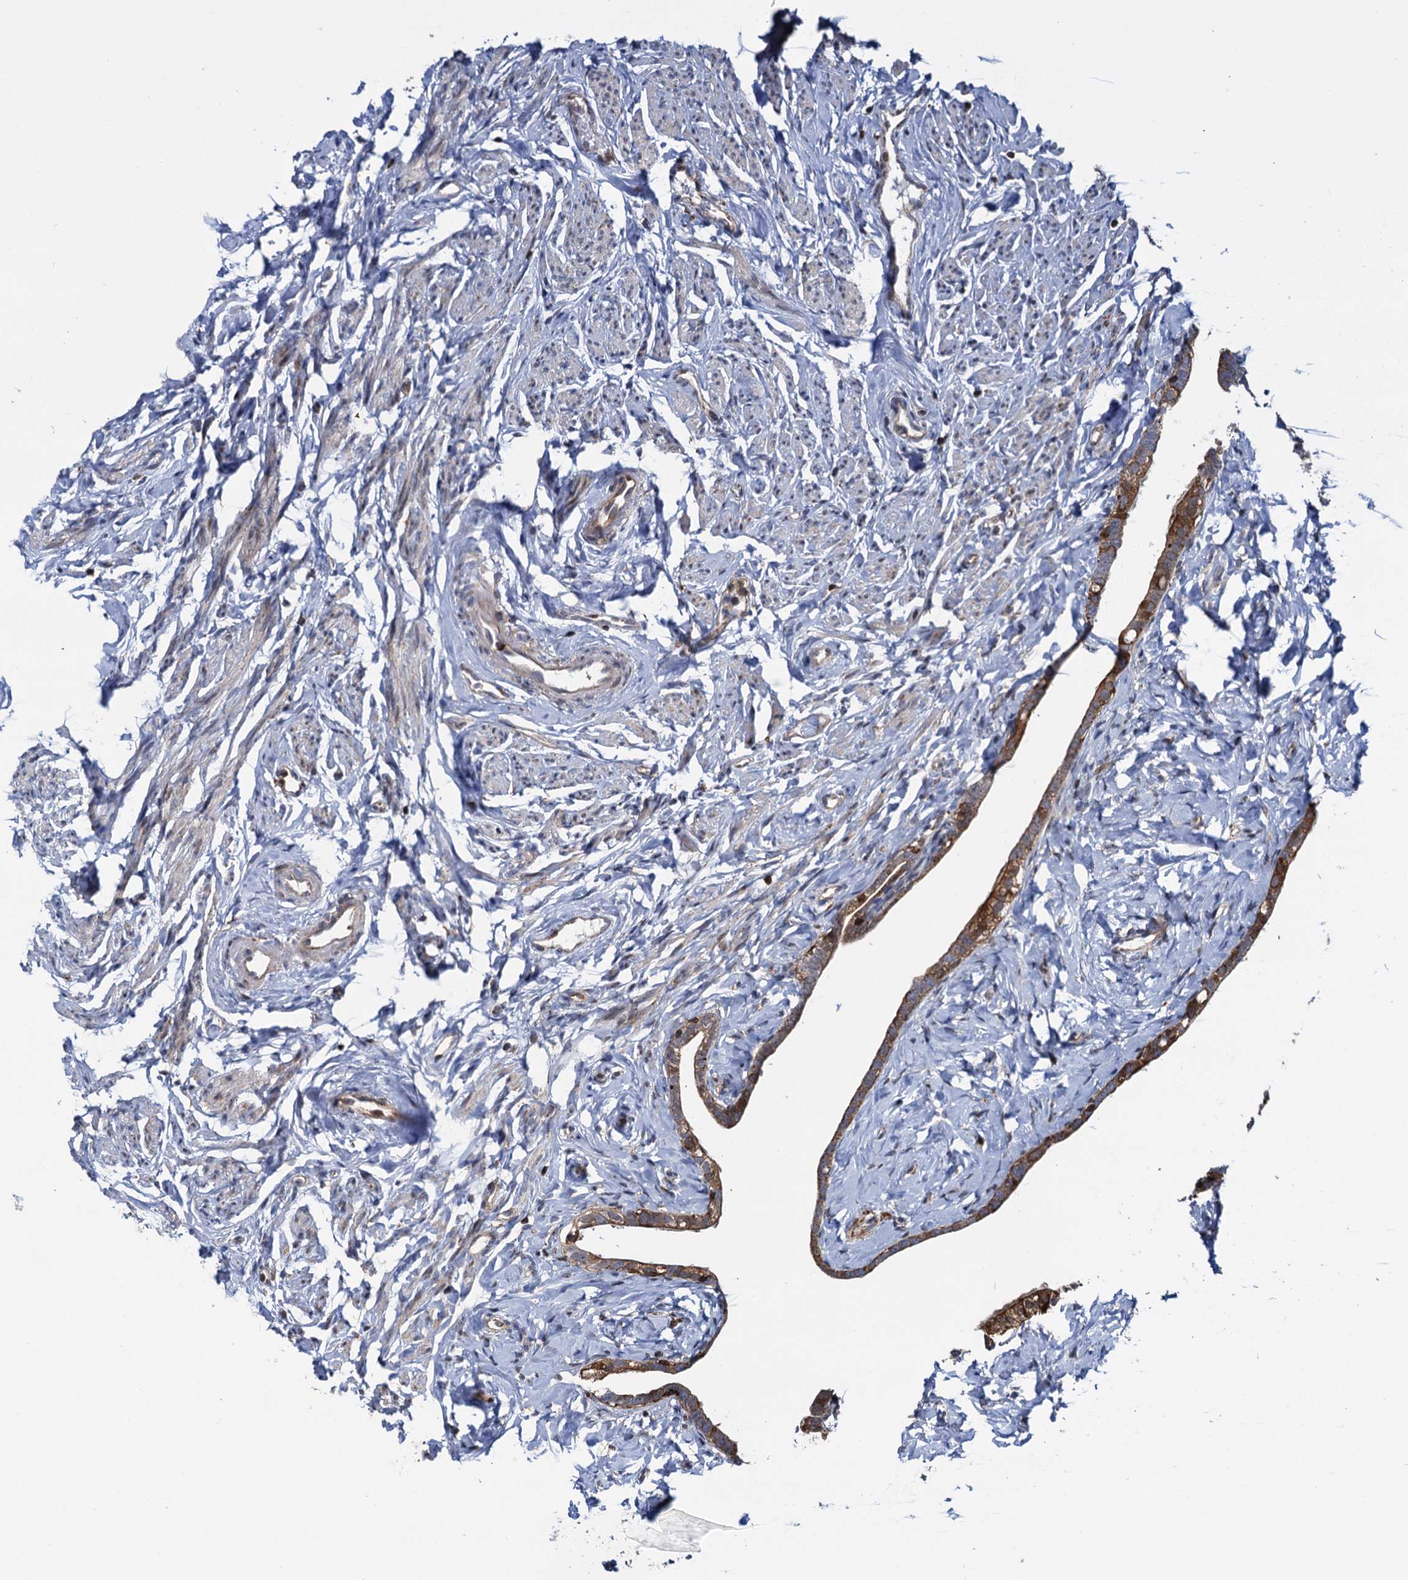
{"staining": {"intensity": "moderate", "quantity": ">75%", "location": "cytoplasmic/membranous"}, "tissue": "fallopian tube", "cell_type": "Glandular cells", "image_type": "normal", "snomed": [{"axis": "morphology", "description": "Normal tissue, NOS"}, {"axis": "topography", "description": "Fallopian tube"}], "caption": "Moderate cytoplasmic/membranous positivity is present in approximately >75% of glandular cells in benign fallopian tube. (IHC, brightfield microscopy, high magnification).", "gene": "CCDC102A", "patient": {"sex": "female", "age": 66}}